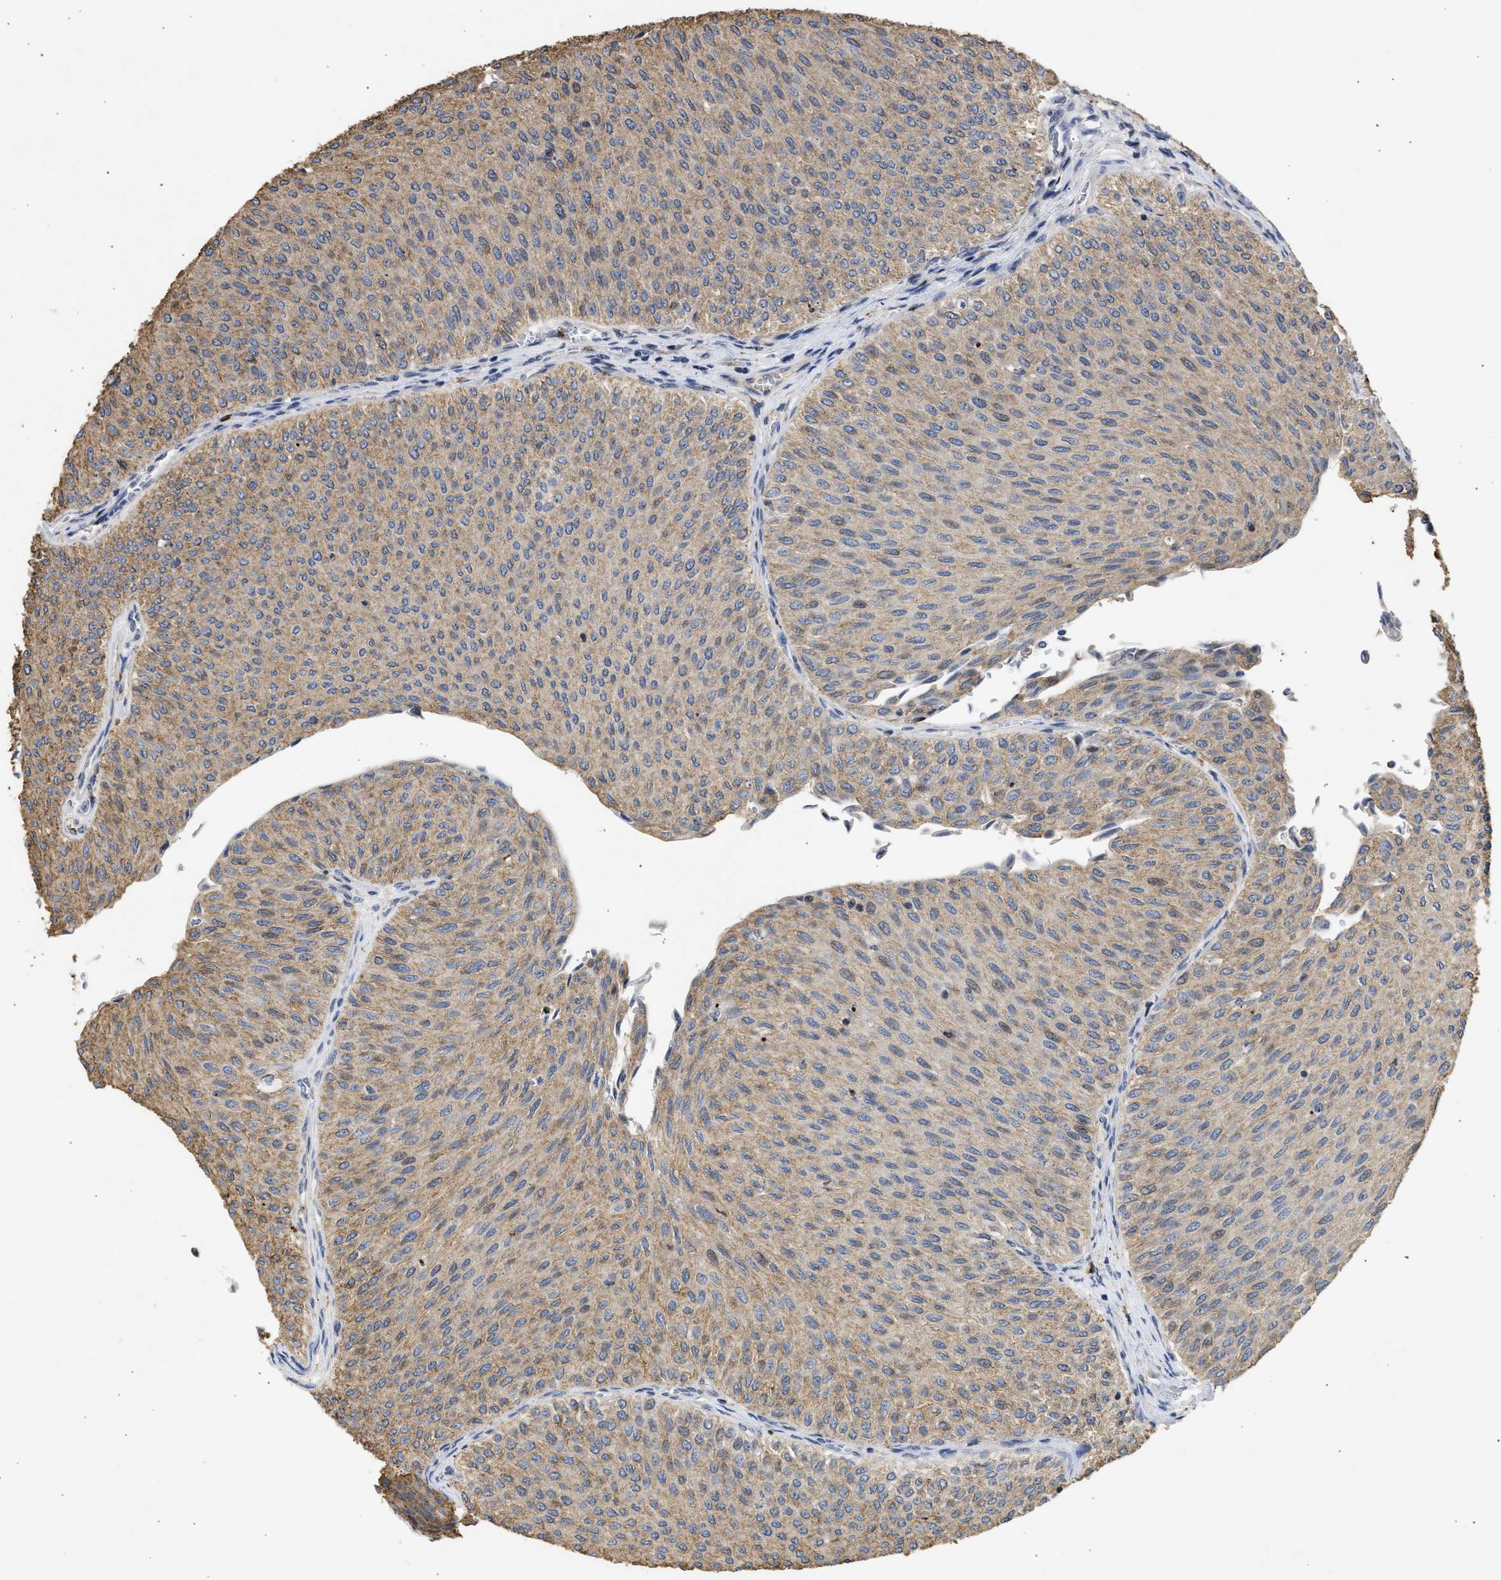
{"staining": {"intensity": "weak", "quantity": ">75%", "location": "cytoplasmic/membranous,nuclear"}, "tissue": "urothelial cancer", "cell_type": "Tumor cells", "image_type": "cancer", "snomed": [{"axis": "morphology", "description": "Urothelial carcinoma, Low grade"}, {"axis": "topography", "description": "Urinary bladder"}], "caption": "The photomicrograph demonstrates immunohistochemical staining of low-grade urothelial carcinoma. There is weak cytoplasmic/membranous and nuclear positivity is appreciated in about >75% of tumor cells.", "gene": "ENSG00000142539", "patient": {"sex": "male", "age": 78}}